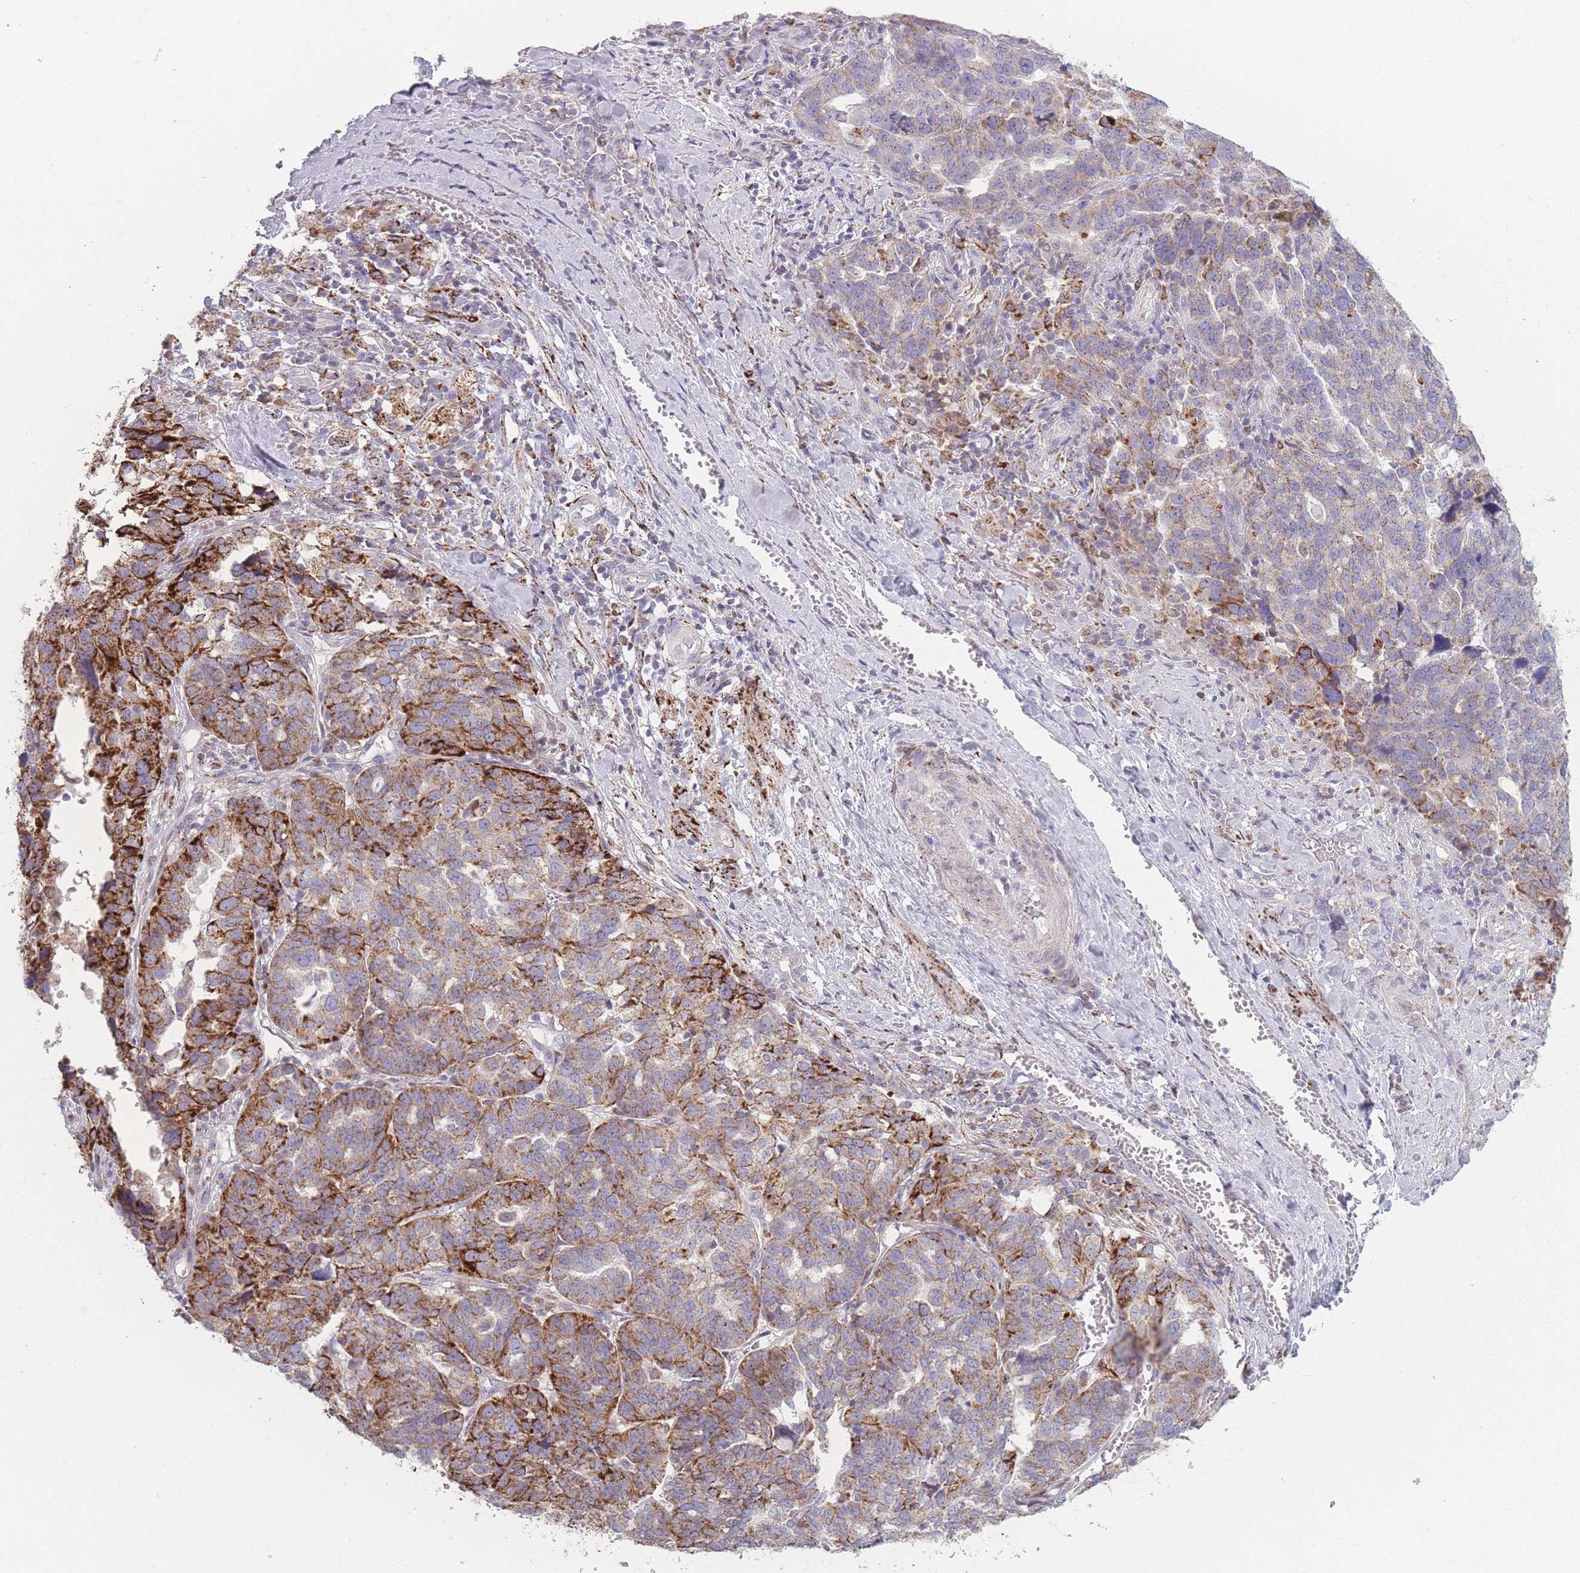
{"staining": {"intensity": "strong", "quantity": "25%-75%", "location": "cytoplasmic/membranous"}, "tissue": "ovarian cancer", "cell_type": "Tumor cells", "image_type": "cancer", "snomed": [{"axis": "morphology", "description": "Cystadenocarcinoma, serous, NOS"}, {"axis": "topography", "description": "Ovary"}], "caption": "The micrograph reveals staining of ovarian serous cystadenocarcinoma, revealing strong cytoplasmic/membranous protein expression (brown color) within tumor cells.", "gene": "PEX11B", "patient": {"sex": "female", "age": 59}}